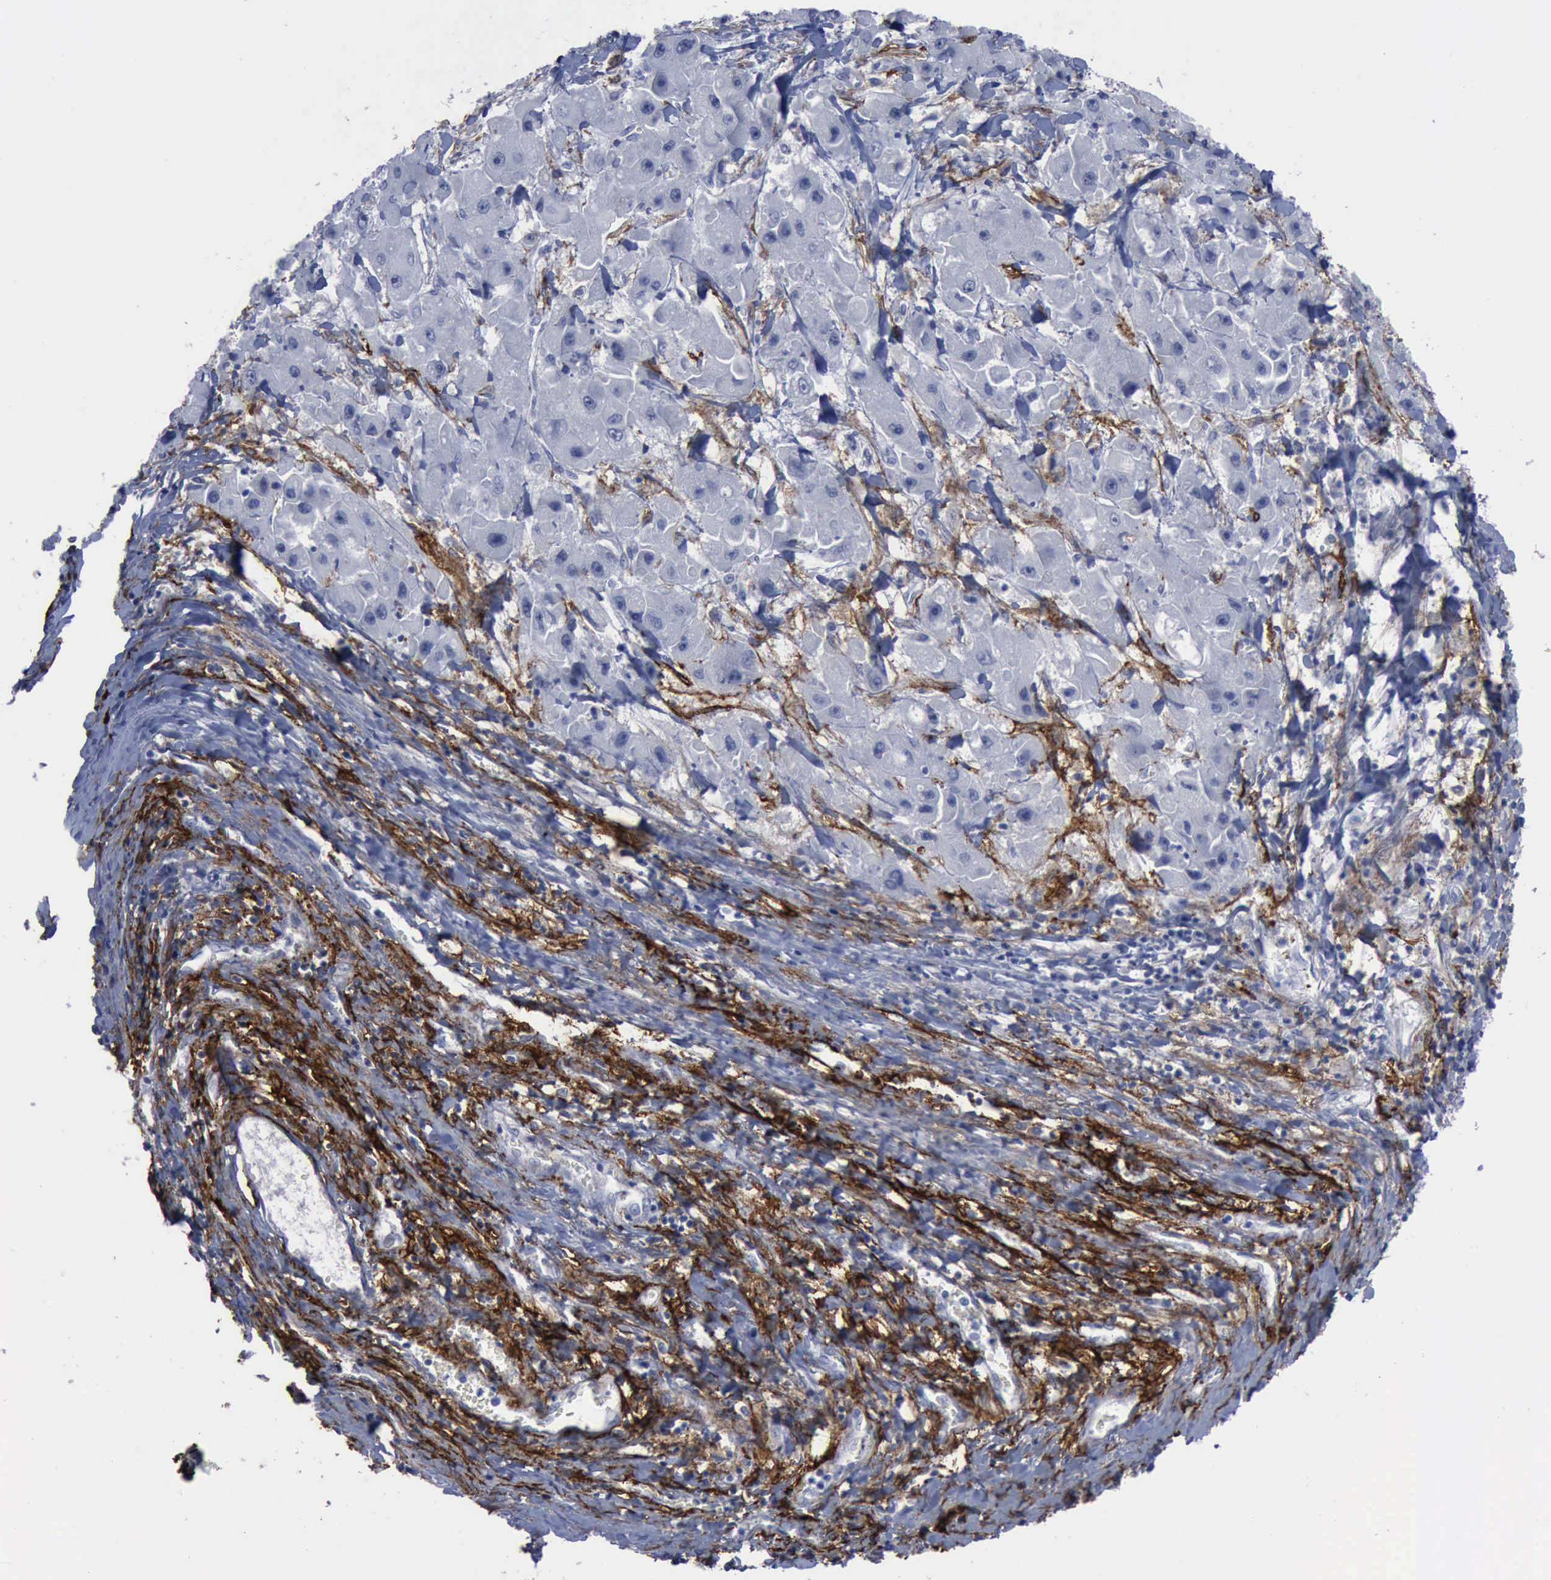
{"staining": {"intensity": "negative", "quantity": "none", "location": "none"}, "tissue": "liver cancer", "cell_type": "Tumor cells", "image_type": "cancer", "snomed": [{"axis": "morphology", "description": "Carcinoma, Hepatocellular, NOS"}, {"axis": "topography", "description": "Liver"}], "caption": "Immunohistochemistry of human liver cancer (hepatocellular carcinoma) reveals no staining in tumor cells.", "gene": "NGFR", "patient": {"sex": "male", "age": 24}}